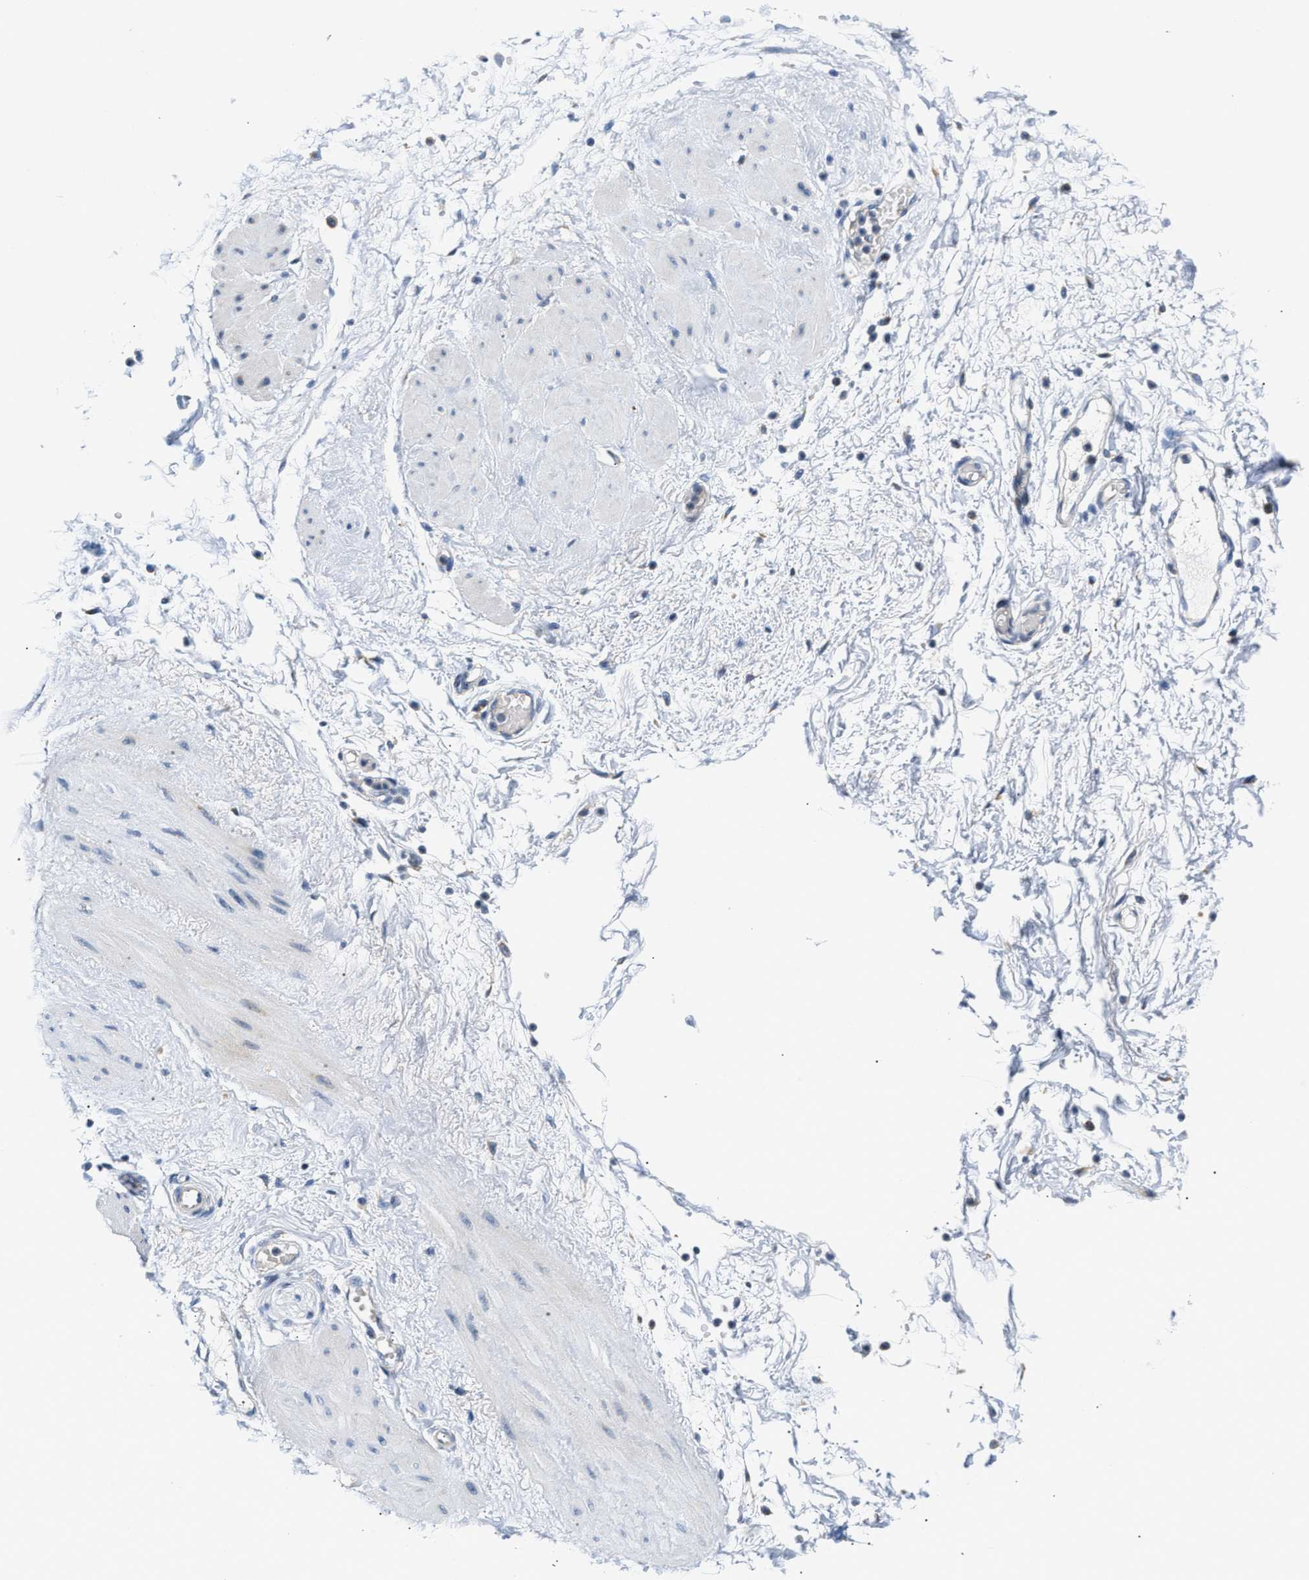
{"staining": {"intensity": "negative", "quantity": "none", "location": "none"}, "tissue": "adipose tissue", "cell_type": "Adipocytes", "image_type": "normal", "snomed": [{"axis": "morphology", "description": "Normal tissue, NOS"}, {"axis": "topography", "description": "Soft tissue"}, {"axis": "topography", "description": "Vascular tissue"}], "caption": "This is an immunohistochemistry (IHC) micrograph of benign human adipose tissue. There is no expression in adipocytes.", "gene": "HDHD3", "patient": {"sex": "female", "age": 35}}